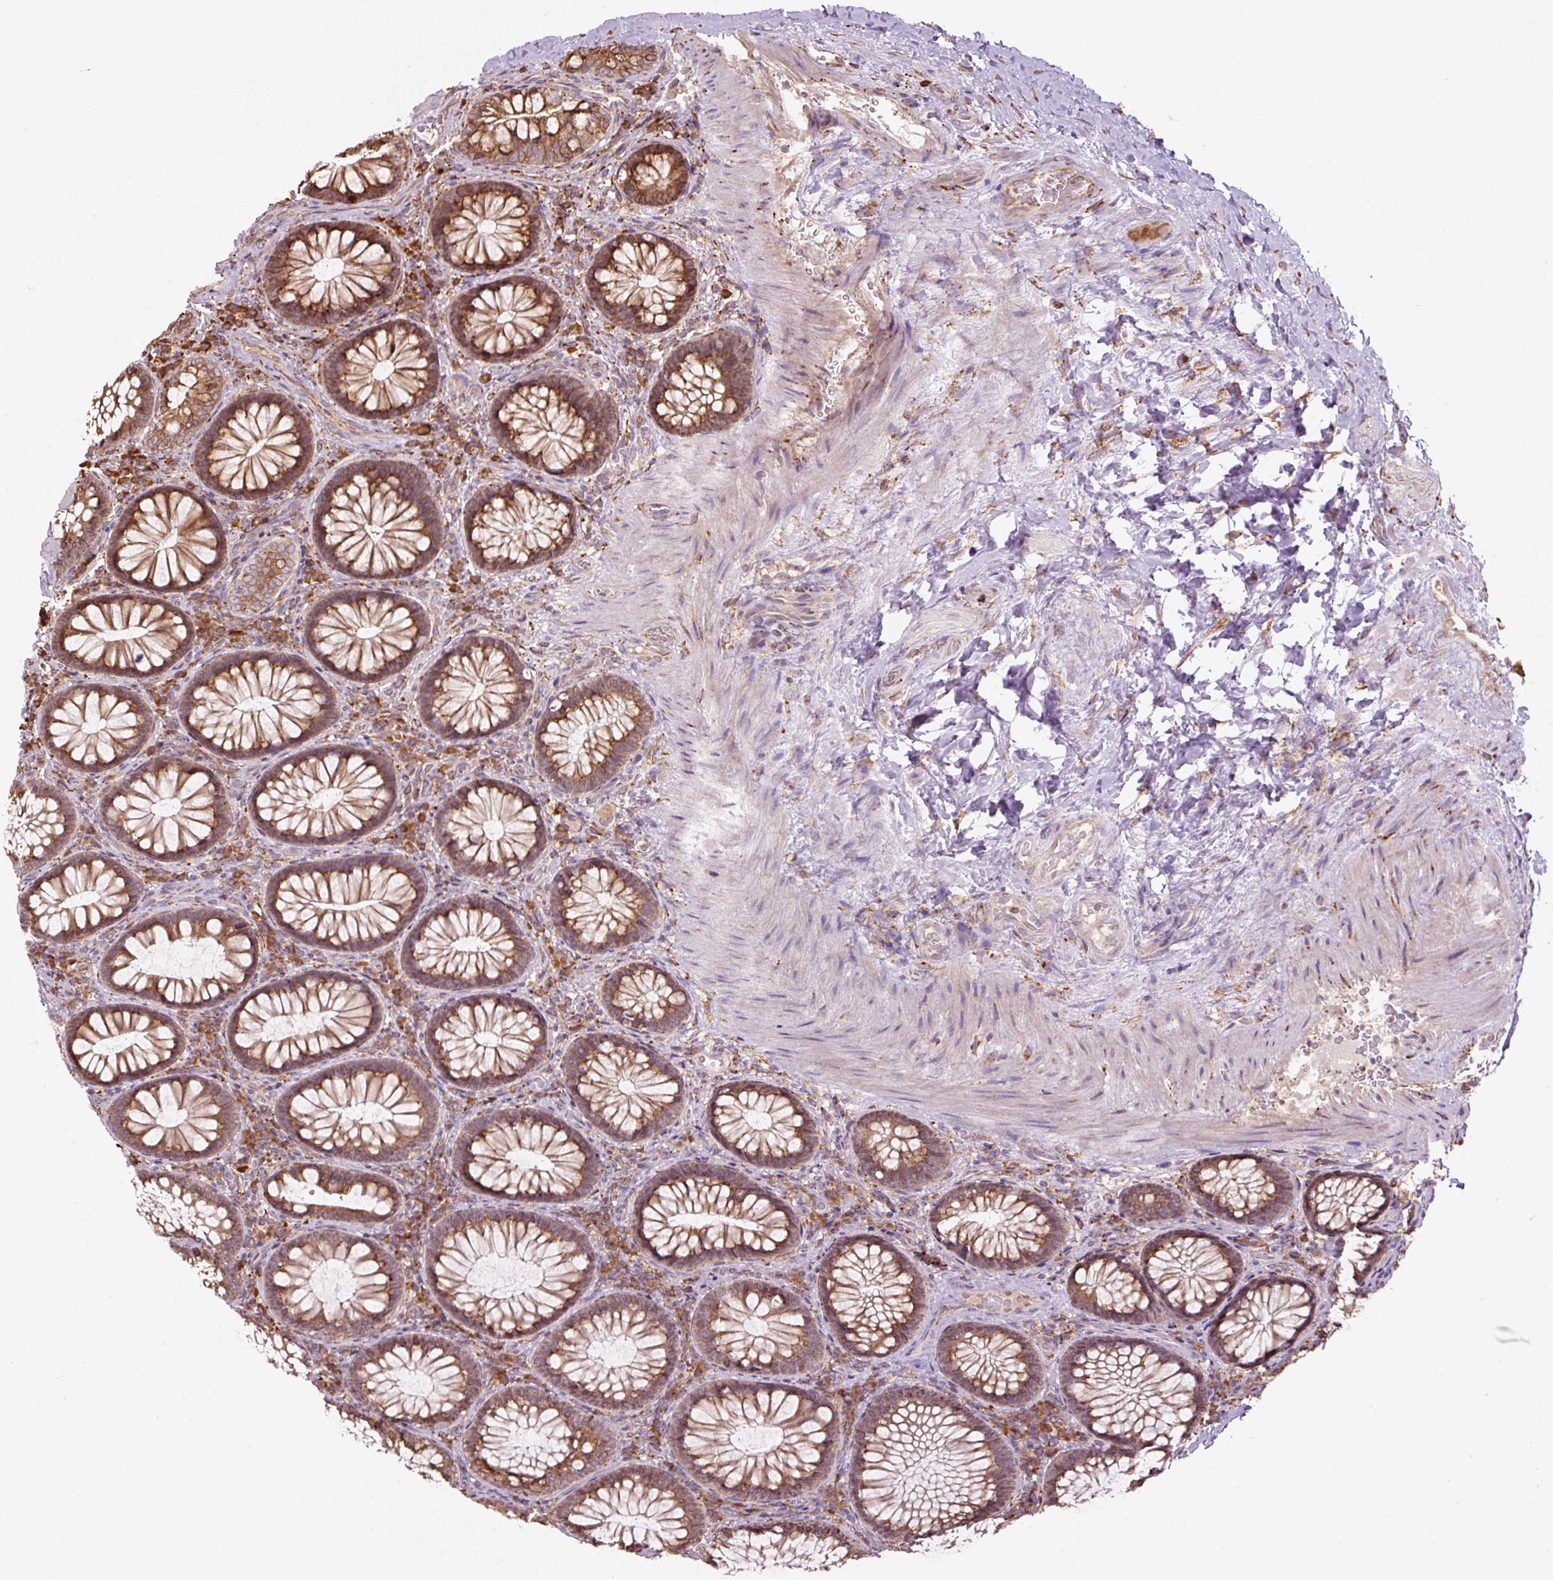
{"staining": {"intensity": "moderate", "quantity": ">75%", "location": "cytoplasmic/membranous"}, "tissue": "colon", "cell_type": "Endothelial cells", "image_type": "normal", "snomed": [{"axis": "morphology", "description": "Normal tissue, NOS"}, {"axis": "morphology", "description": "Adenoma, NOS"}, {"axis": "topography", "description": "Soft tissue"}, {"axis": "topography", "description": "Colon"}], "caption": "Protein analysis of normal colon displays moderate cytoplasmic/membranous expression in about >75% of endothelial cells. (DAB IHC, brown staining for protein, blue staining for nuclei).", "gene": "PRKCSH", "patient": {"sex": "male", "age": 47}}